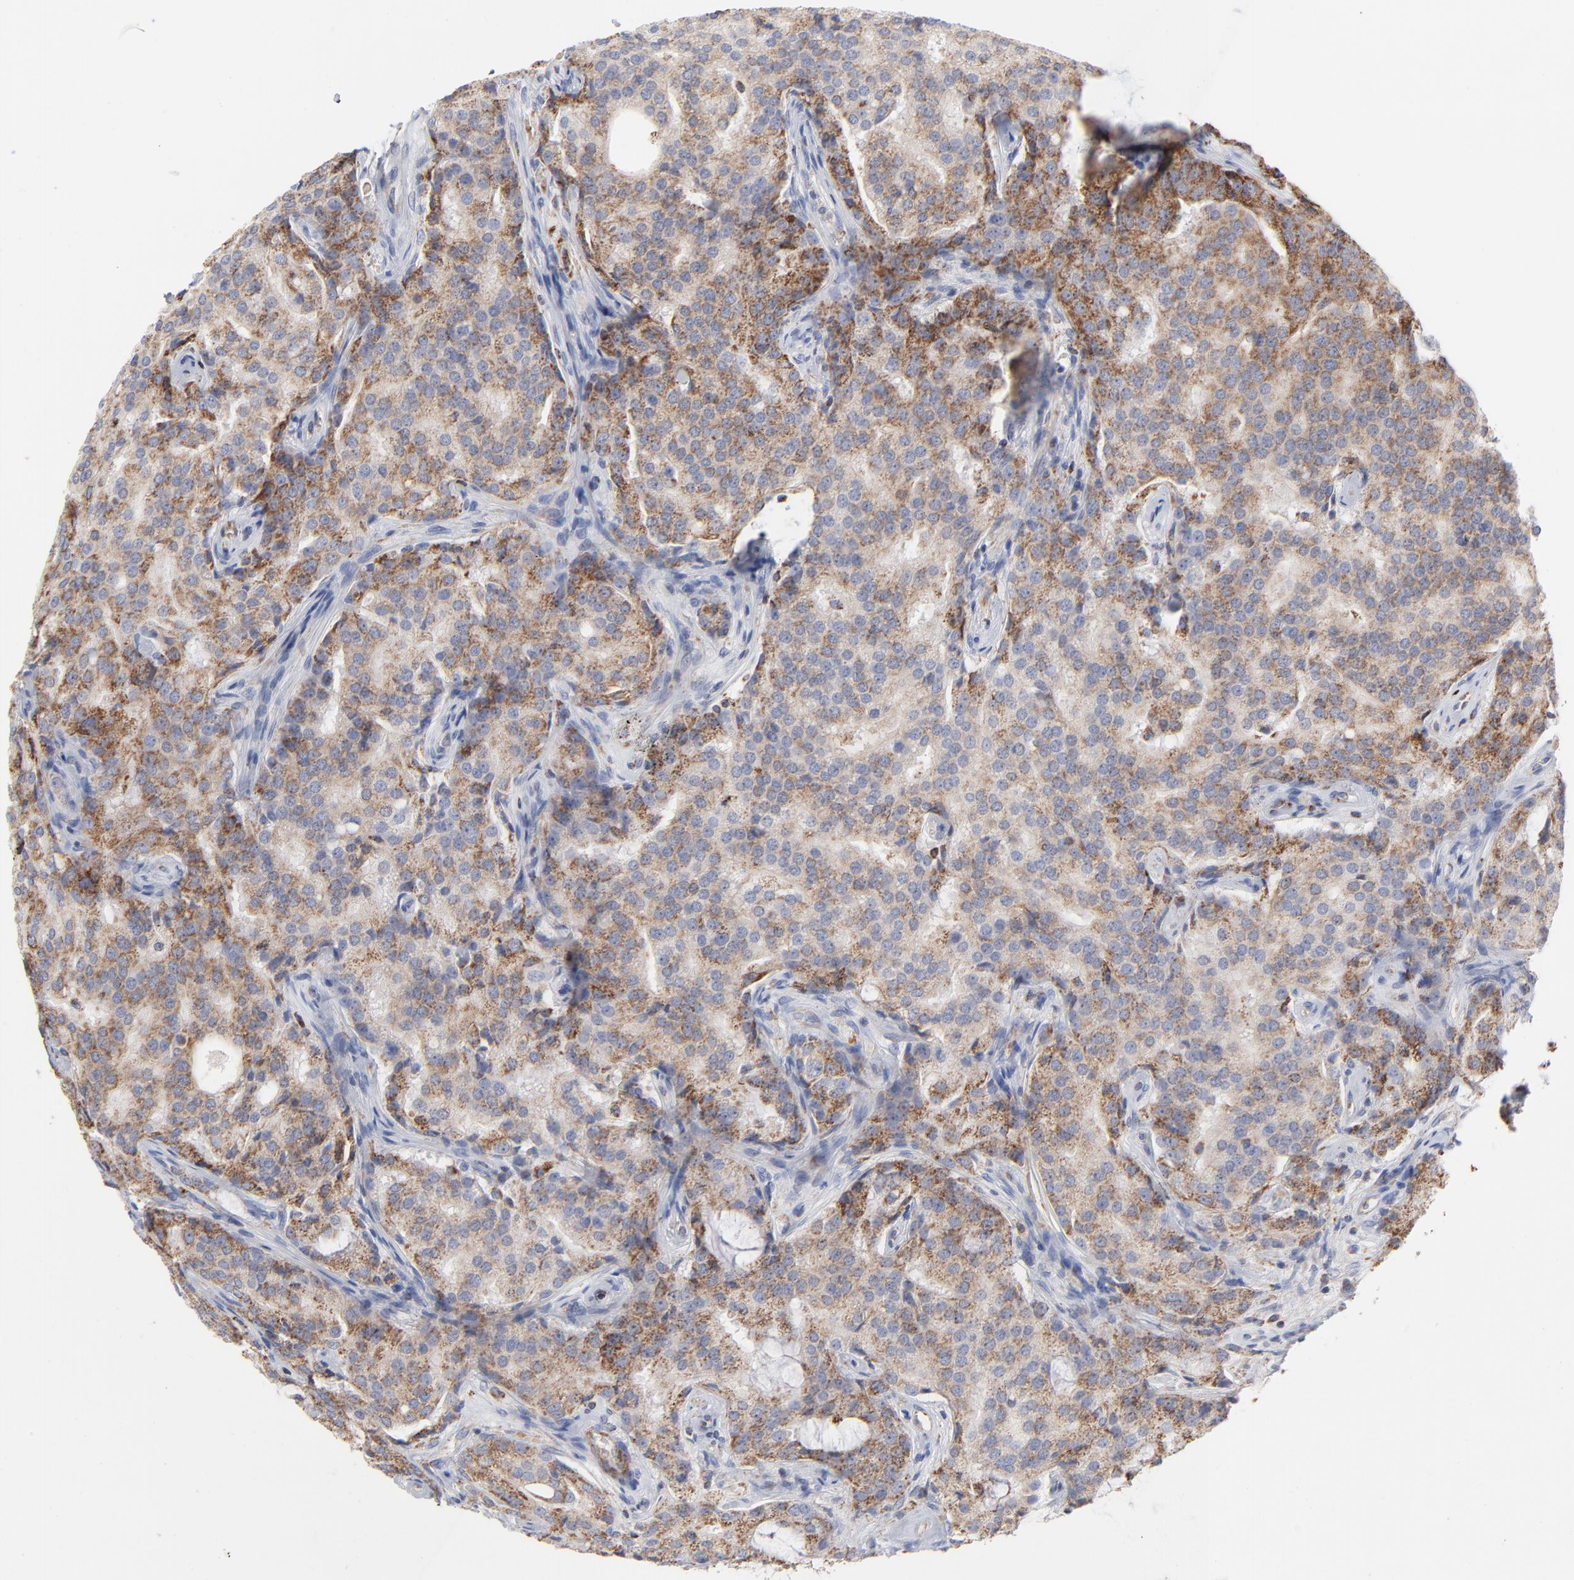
{"staining": {"intensity": "strong", "quantity": ">75%", "location": "cytoplasmic/membranous"}, "tissue": "prostate cancer", "cell_type": "Tumor cells", "image_type": "cancer", "snomed": [{"axis": "morphology", "description": "Adenocarcinoma, High grade"}, {"axis": "topography", "description": "Prostate"}], "caption": "Human prostate cancer (adenocarcinoma (high-grade)) stained for a protein (brown) shows strong cytoplasmic/membranous positive staining in about >75% of tumor cells.", "gene": "ASB3", "patient": {"sex": "male", "age": 72}}